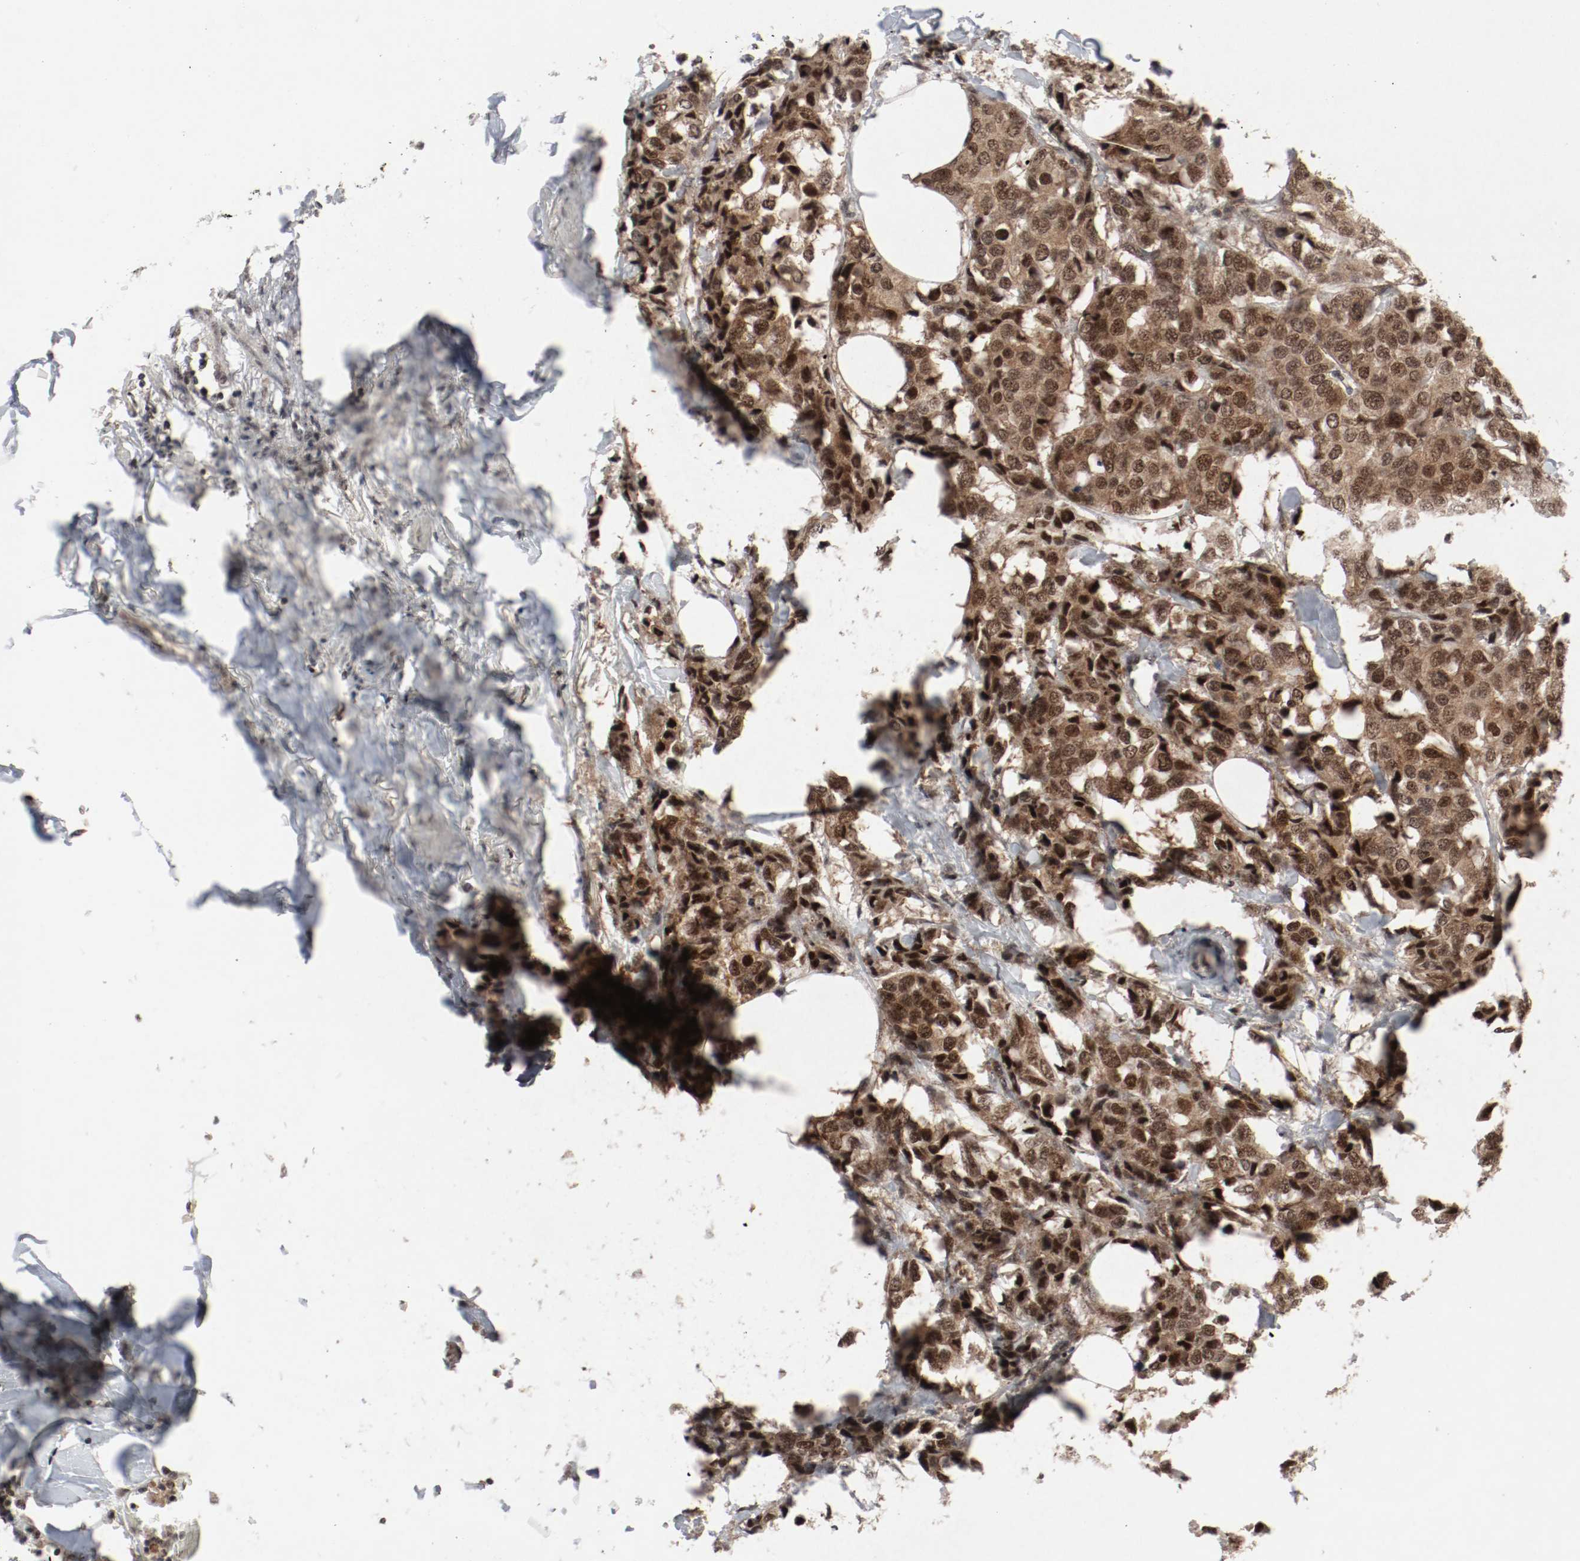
{"staining": {"intensity": "strong", "quantity": ">75%", "location": "cytoplasmic/membranous,nuclear"}, "tissue": "breast cancer", "cell_type": "Tumor cells", "image_type": "cancer", "snomed": [{"axis": "morphology", "description": "Duct carcinoma"}, {"axis": "topography", "description": "Breast"}], "caption": "A high-resolution photomicrograph shows immunohistochemistry (IHC) staining of breast cancer (invasive ductal carcinoma), which exhibits strong cytoplasmic/membranous and nuclear expression in about >75% of tumor cells. The protein of interest is stained brown, and the nuclei are stained in blue (DAB IHC with brightfield microscopy, high magnification).", "gene": "CSNK2B", "patient": {"sex": "female", "age": 80}}